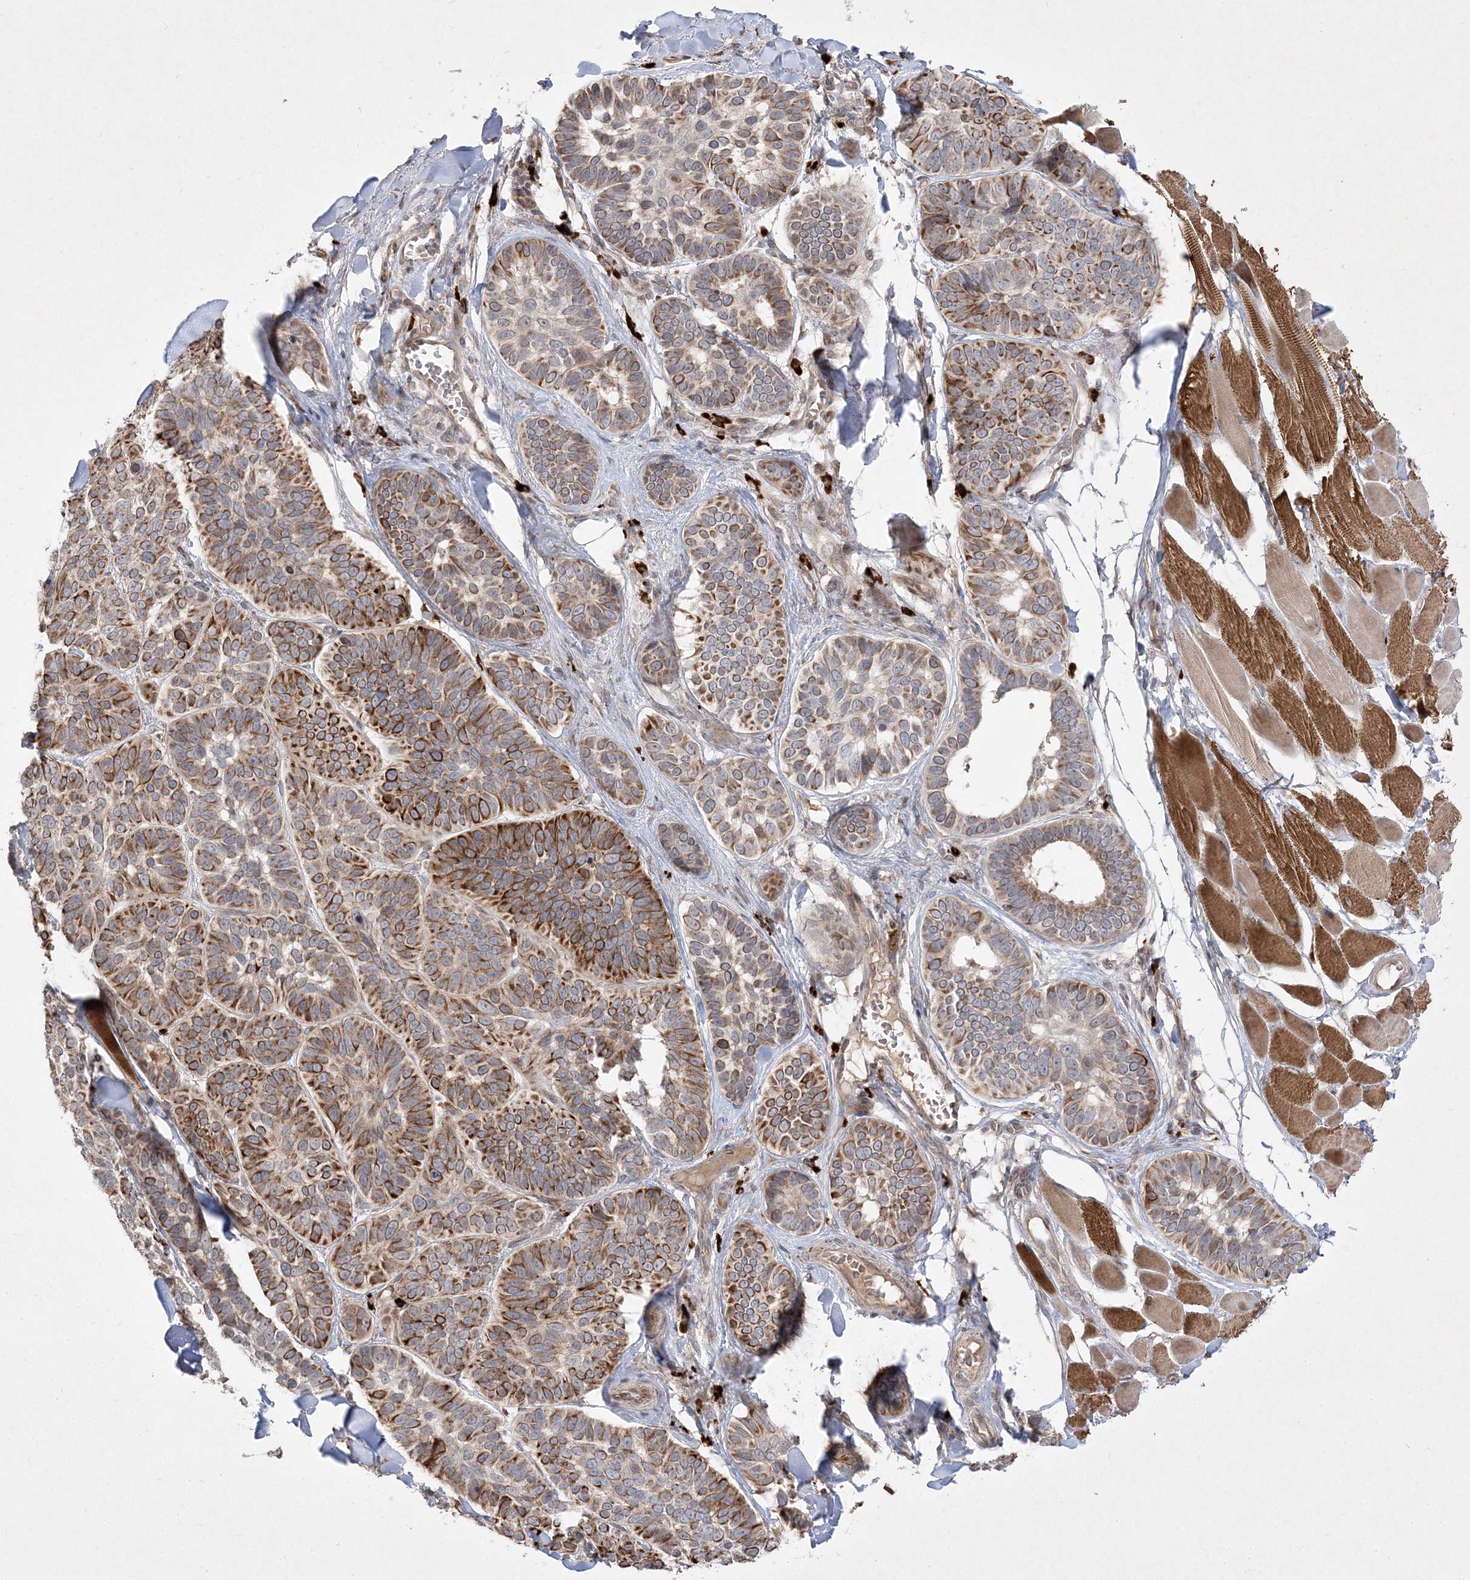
{"staining": {"intensity": "moderate", "quantity": ">75%", "location": "cytoplasmic/membranous"}, "tissue": "skin cancer", "cell_type": "Tumor cells", "image_type": "cancer", "snomed": [{"axis": "morphology", "description": "Basal cell carcinoma"}, {"axis": "topography", "description": "Skin"}], "caption": "Tumor cells demonstrate moderate cytoplasmic/membranous expression in approximately >75% of cells in basal cell carcinoma (skin).", "gene": "CLNK", "patient": {"sex": "male", "age": 62}}